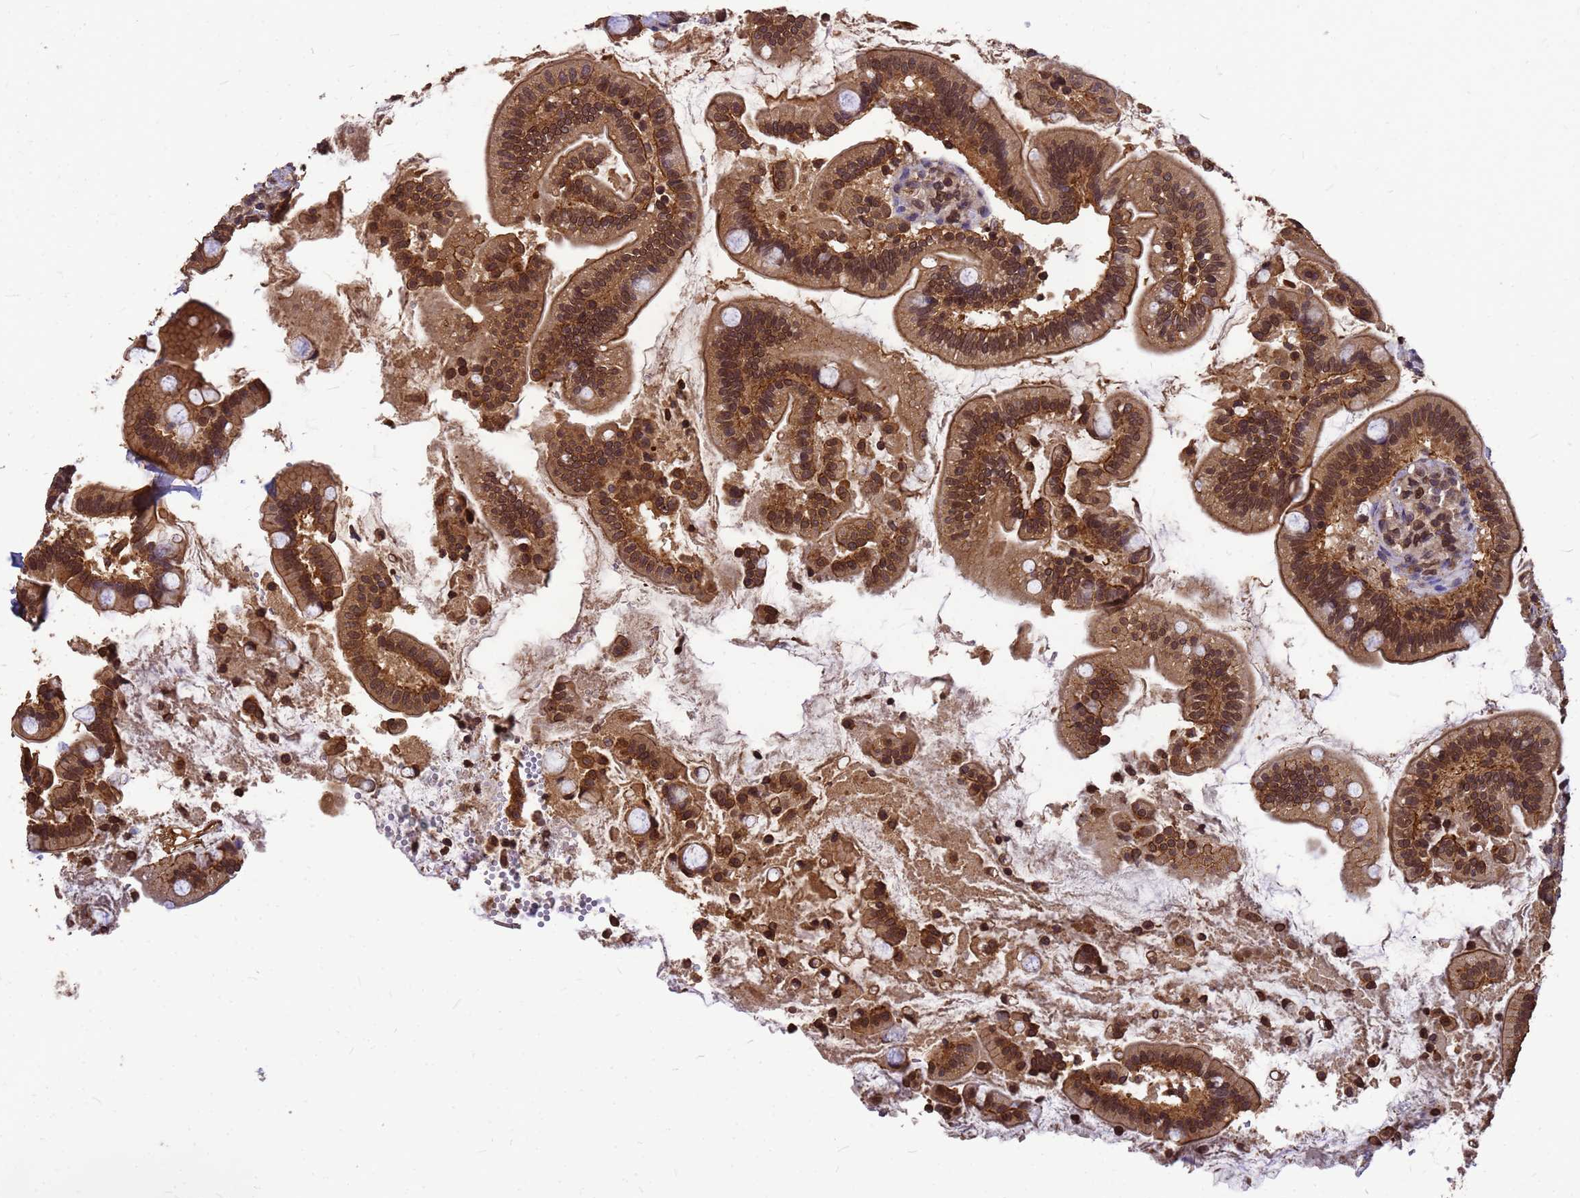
{"staining": {"intensity": "strong", "quantity": ">75%", "location": "cytoplasmic/membranous,nuclear"}, "tissue": "small intestine", "cell_type": "Glandular cells", "image_type": "normal", "snomed": [{"axis": "morphology", "description": "Normal tissue, NOS"}, {"axis": "topography", "description": "Small intestine"}], "caption": "Brown immunohistochemical staining in normal human small intestine reveals strong cytoplasmic/membranous,nuclear staining in about >75% of glandular cells.", "gene": "C1orf35", "patient": {"sex": "female", "age": 64}}